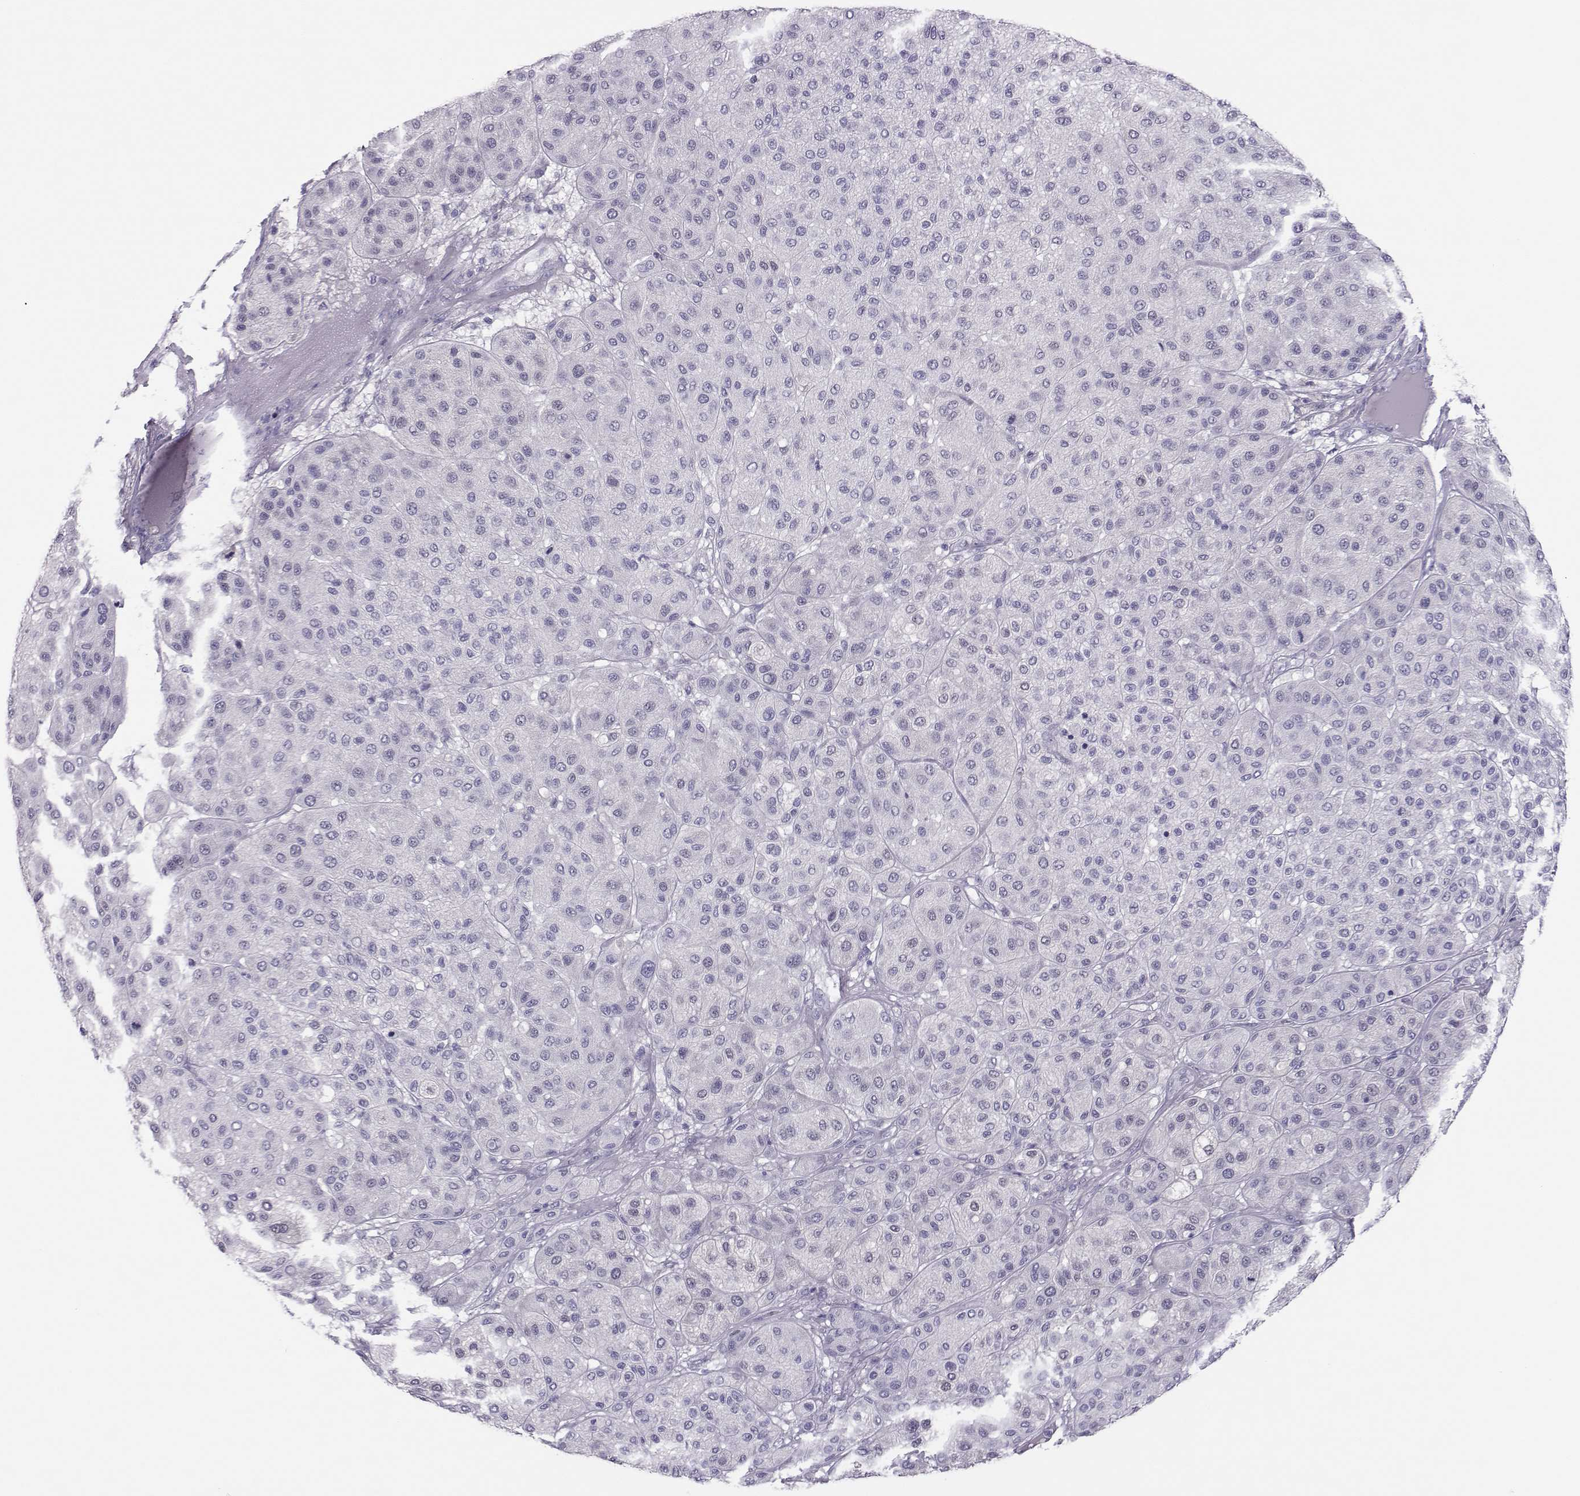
{"staining": {"intensity": "negative", "quantity": "none", "location": "none"}, "tissue": "melanoma", "cell_type": "Tumor cells", "image_type": "cancer", "snomed": [{"axis": "morphology", "description": "Malignant melanoma, Metastatic site"}, {"axis": "topography", "description": "Smooth muscle"}], "caption": "The immunohistochemistry micrograph has no significant expression in tumor cells of malignant melanoma (metastatic site) tissue.", "gene": "TRPM7", "patient": {"sex": "male", "age": 41}}